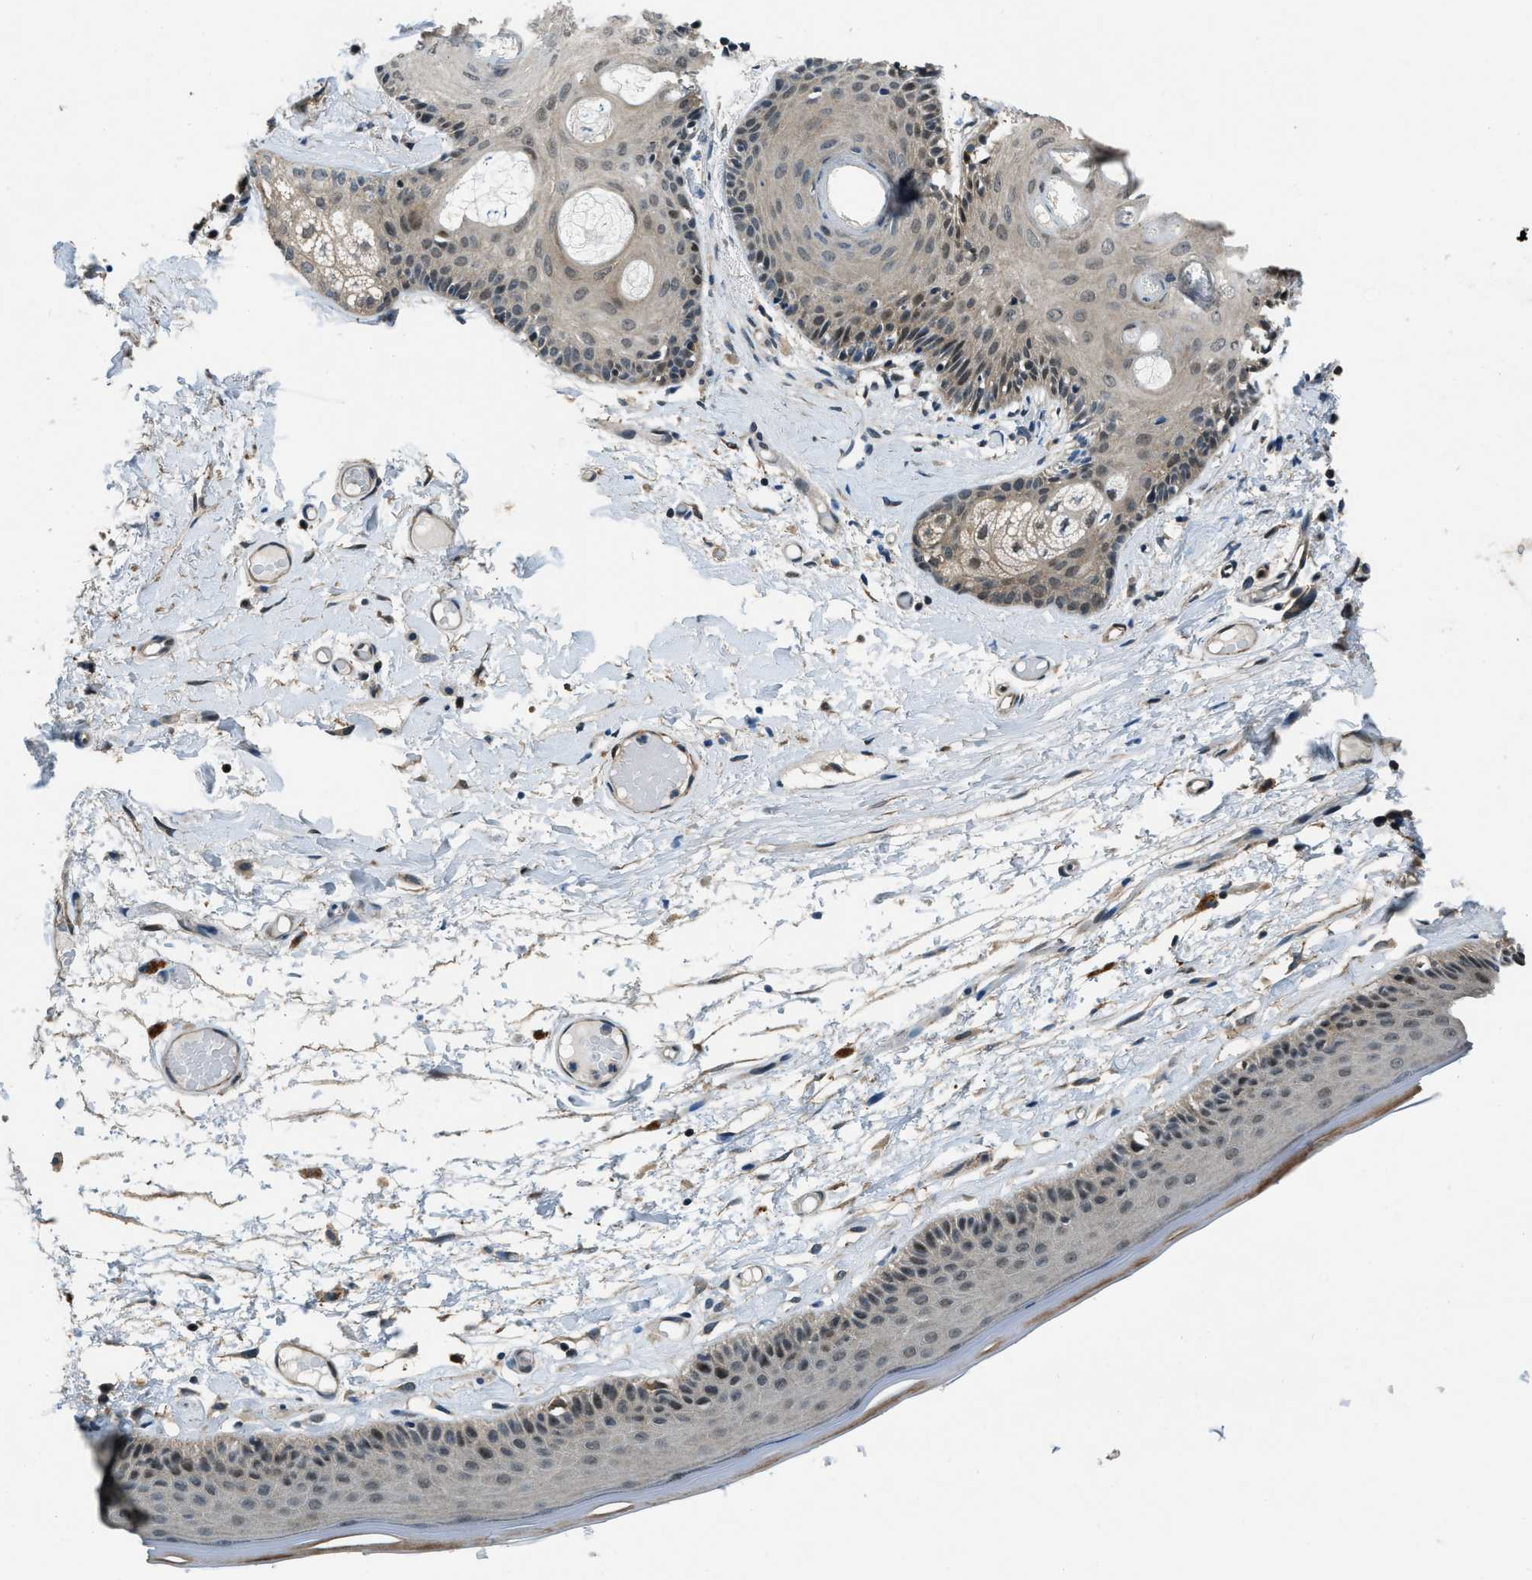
{"staining": {"intensity": "moderate", "quantity": "25%-75%", "location": "cytoplasmic/membranous,nuclear"}, "tissue": "skin", "cell_type": "Epidermal cells", "image_type": "normal", "snomed": [{"axis": "morphology", "description": "Normal tissue, NOS"}, {"axis": "topography", "description": "Vulva"}], "caption": "Skin stained for a protein shows moderate cytoplasmic/membranous,nuclear positivity in epidermal cells. The staining was performed using DAB (3,3'-diaminobenzidine), with brown indicating positive protein expression. Nuclei are stained blue with hematoxylin.", "gene": "NUDCD3", "patient": {"sex": "female", "age": 73}}